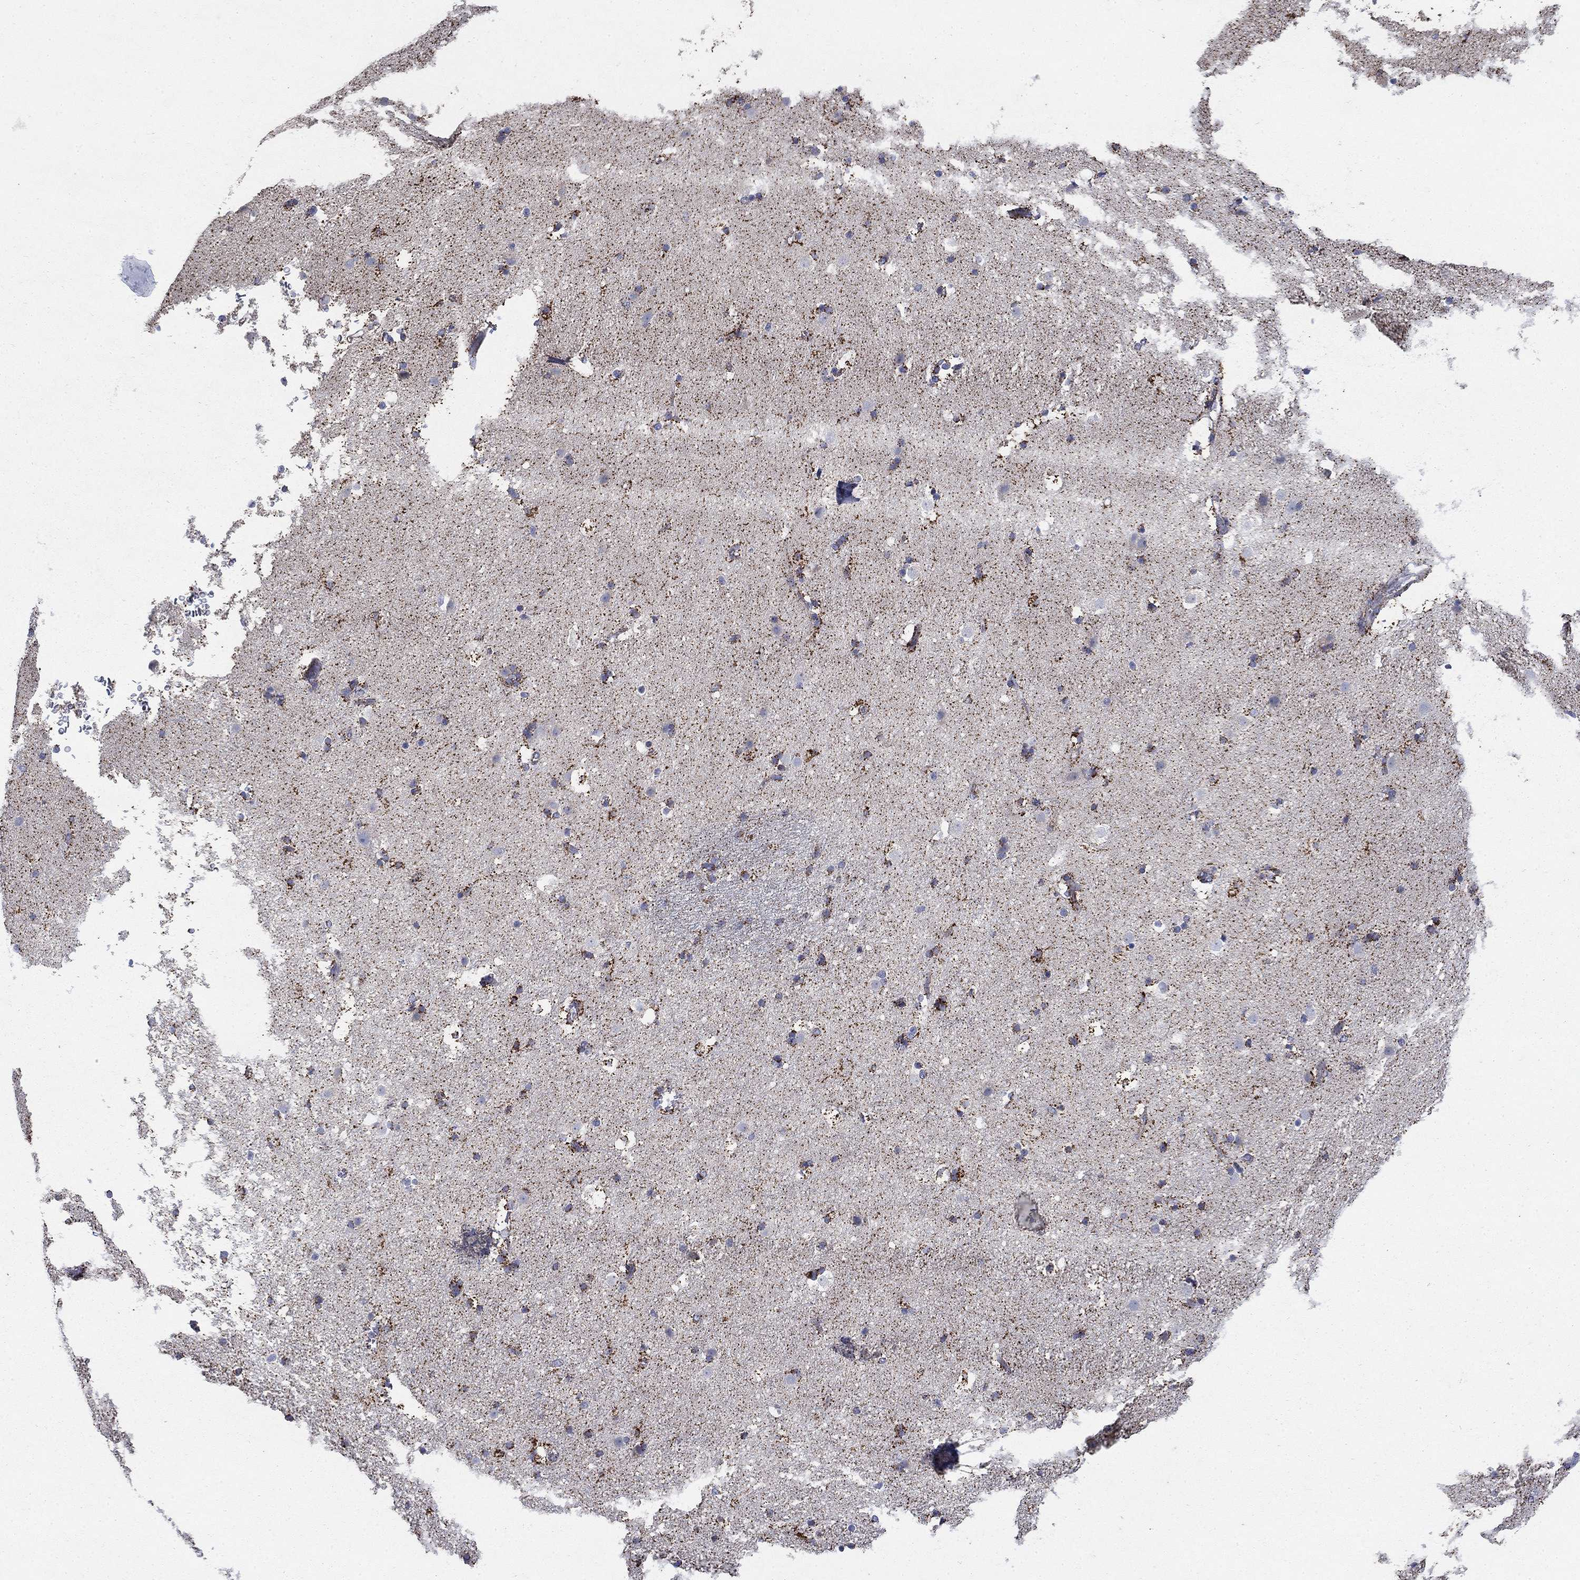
{"staining": {"intensity": "strong", "quantity": "<25%", "location": "cytoplasmic/membranous"}, "tissue": "caudate", "cell_type": "Glial cells", "image_type": "normal", "snomed": [{"axis": "morphology", "description": "Normal tissue, NOS"}, {"axis": "topography", "description": "Lateral ventricle wall"}], "caption": "Strong cytoplasmic/membranous staining for a protein is seen in about <25% of glial cells of normal caudate using IHC.", "gene": "PNPLA2", "patient": {"sex": "female", "age": 71}}